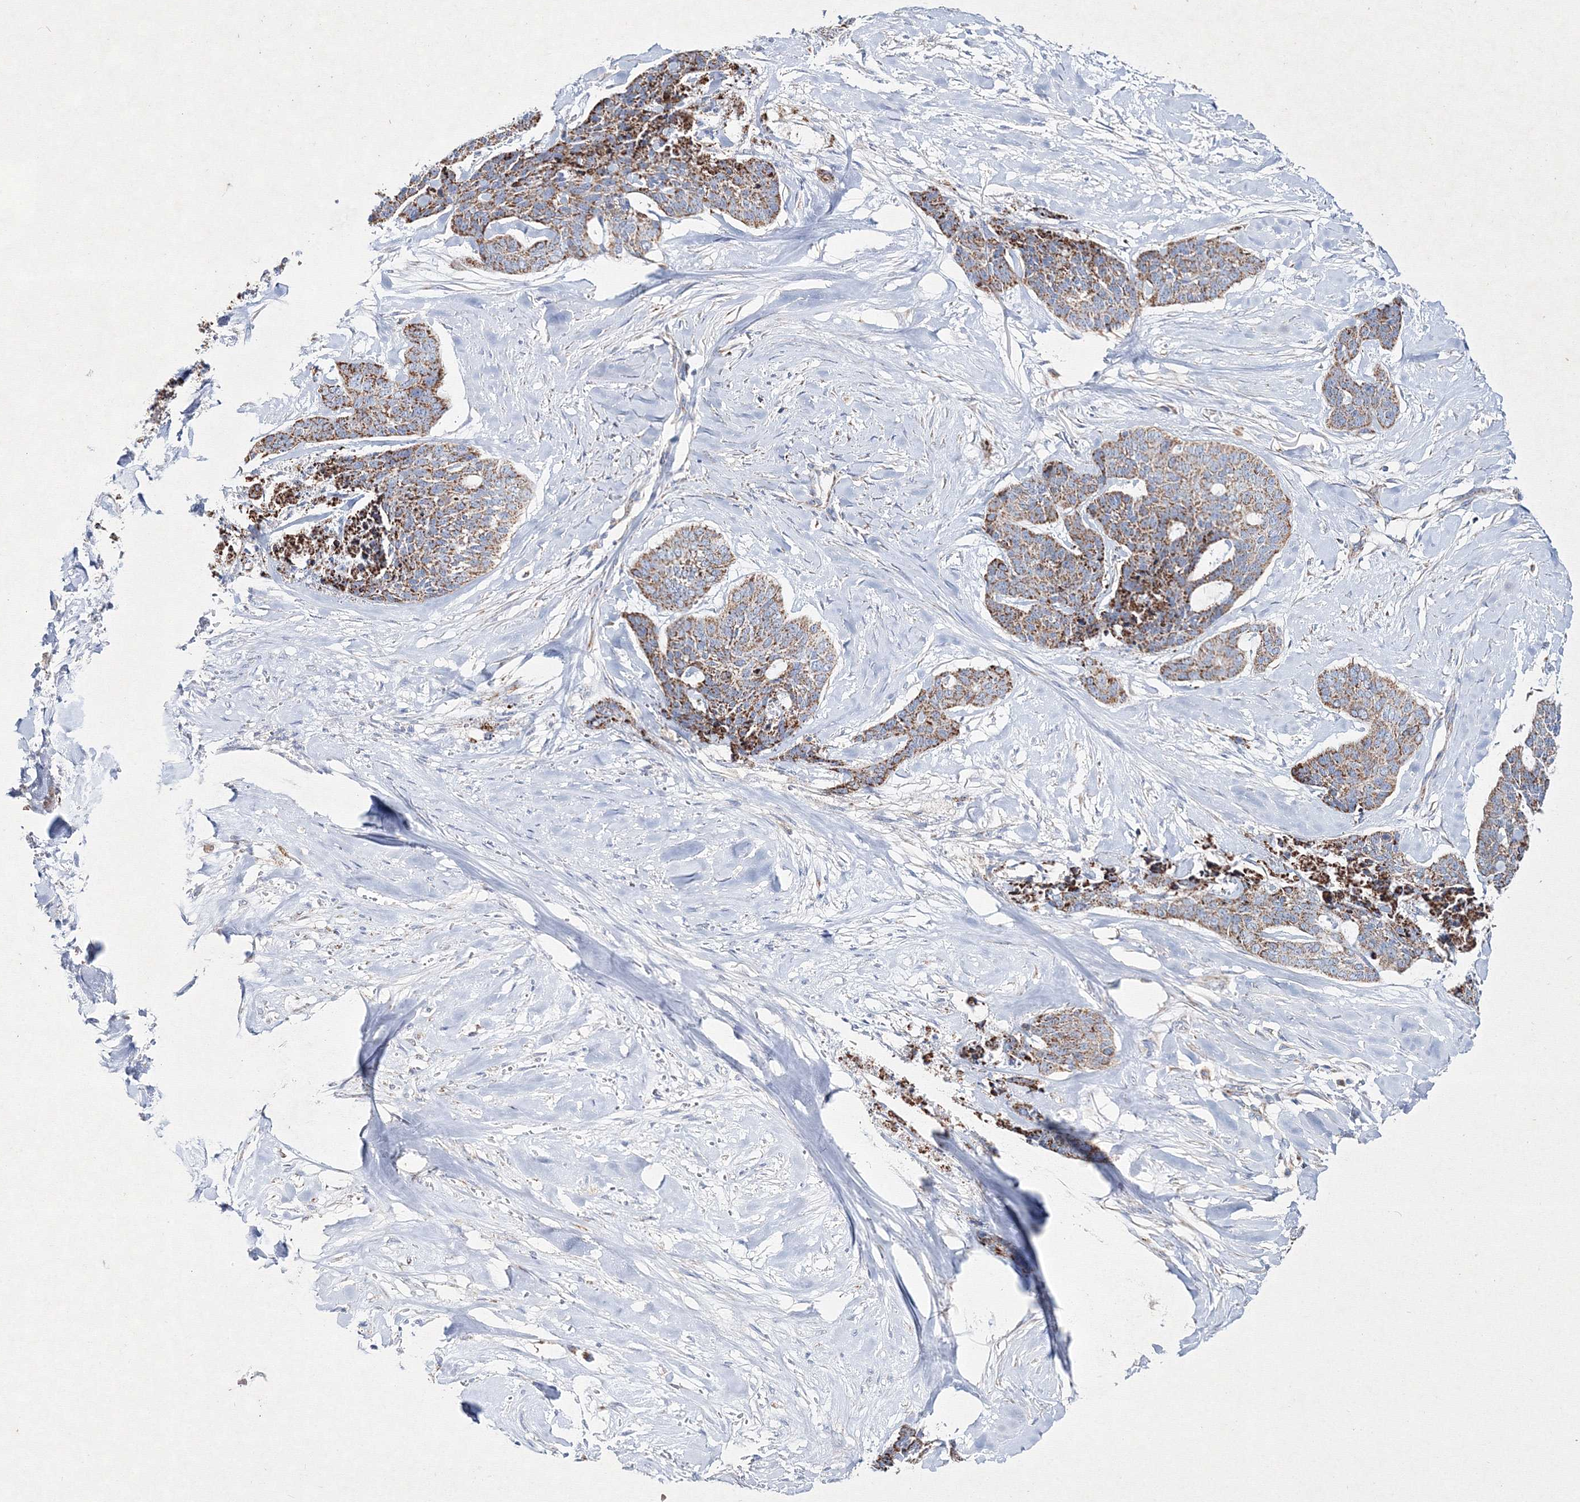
{"staining": {"intensity": "moderate", "quantity": ">75%", "location": "cytoplasmic/membranous"}, "tissue": "skin cancer", "cell_type": "Tumor cells", "image_type": "cancer", "snomed": [{"axis": "morphology", "description": "Basal cell carcinoma"}, {"axis": "topography", "description": "Skin"}], "caption": "Protein expression analysis of human basal cell carcinoma (skin) reveals moderate cytoplasmic/membranous staining in about >75% of tumor cells.", "gene": "IGSF9", "patient": {"sex": "female", "age": 64}}